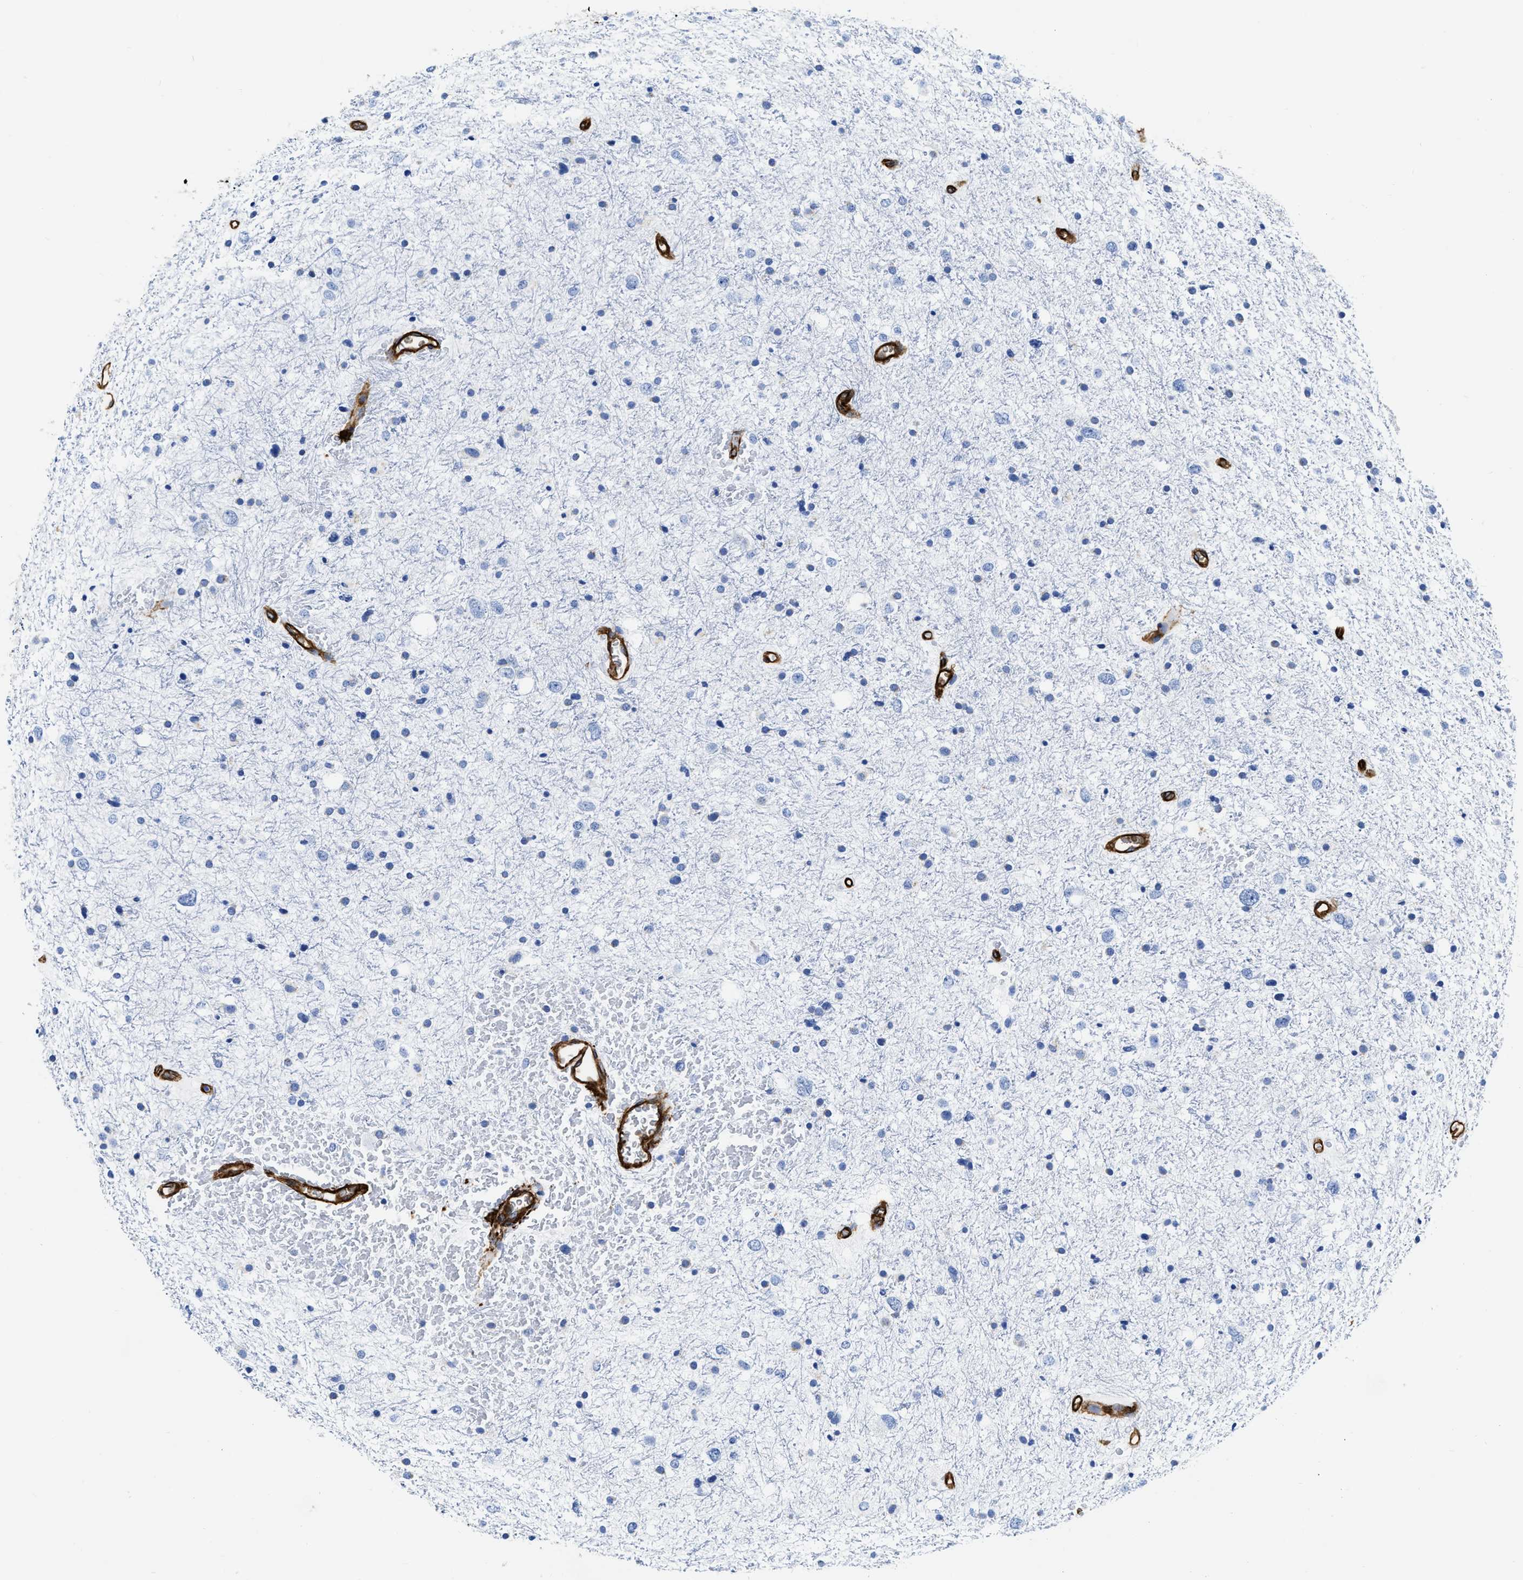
{"staining": {"intensity": "negative", "quantity": "none", "location": "none"}, "tissue": "glioma", "cell_type": "Tumor cells", "image_type": "cancer", "snomed": [{"axis": "morphology", "description": "Glioma, malignant, Low grade"}, {"axis": "topography", "description": "Brain"}], "caption": "Tumor cells show no significant staining in glioma.", "gene": "TVP23B", "patient": {"sex": "female", "age": 37}}